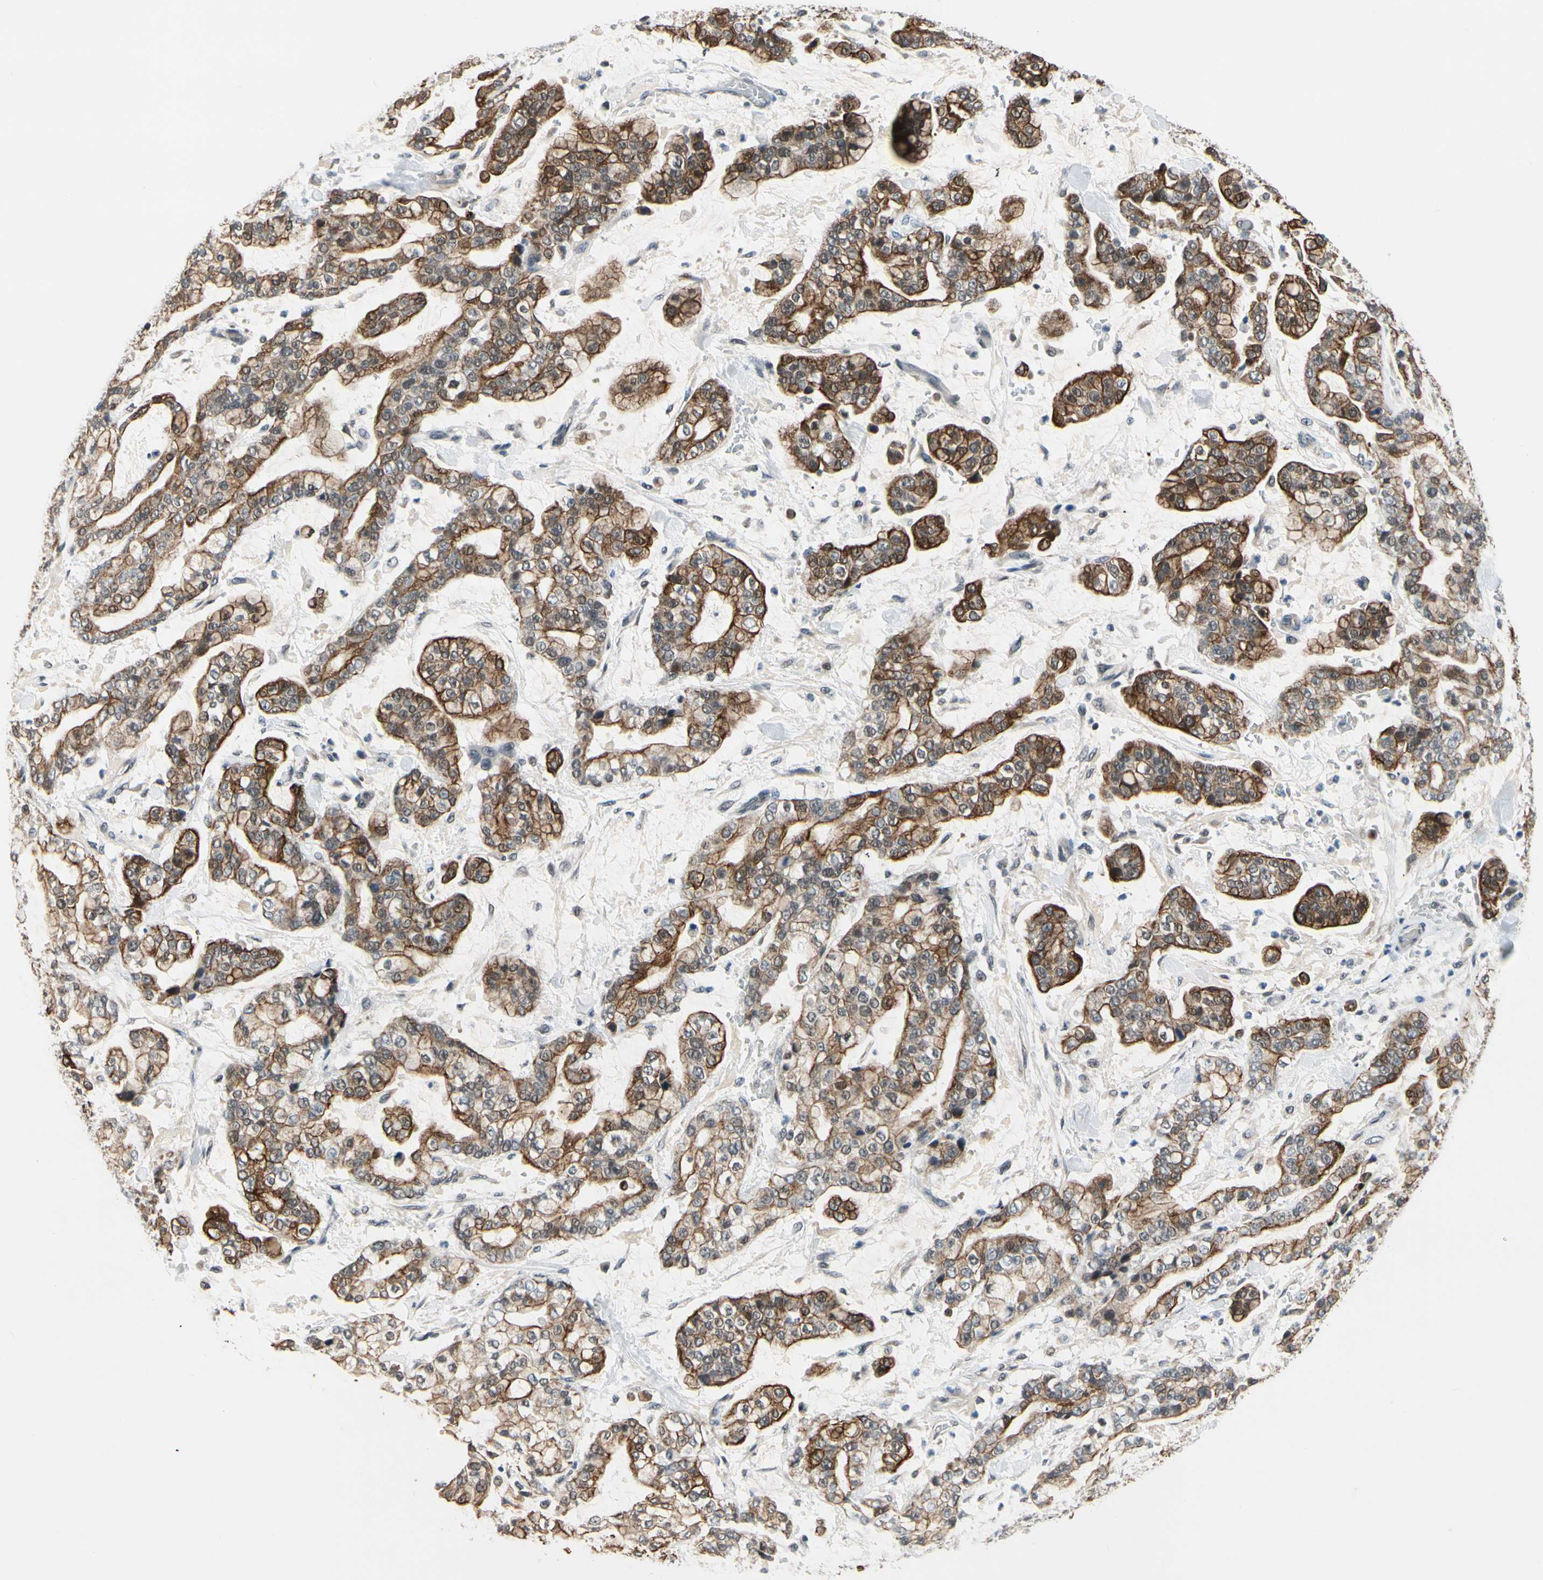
{"staining": {"intensity": "strong", "quantity": ">75%", "location": "cytoplasmic/membranous"}, "tissue": "stomach cancer", "cell_type": "Tumor cells", "image_type": "cancer", "snomed": [{"axis": "morphology", "description": "Normal tissue, NOS"}, {"axis": "morphology", "description": "Adenocarcinoma, NOS"}, {"axis": "topography", "description": "Stomach, upper"}, {"axis": "topography", "description": "Stomach"}], "caption": "Protein expression by immunohistochemistry displays strong cytoplasmic/membranous staining in approximately >75% of tumor cells in stomach cancer (adenocarcinoma). (DAB IHC, brown staining for protein, blue staining for nuclei).", "gene": "TAF12", "patient": {"sex": "male", "age": 76}}